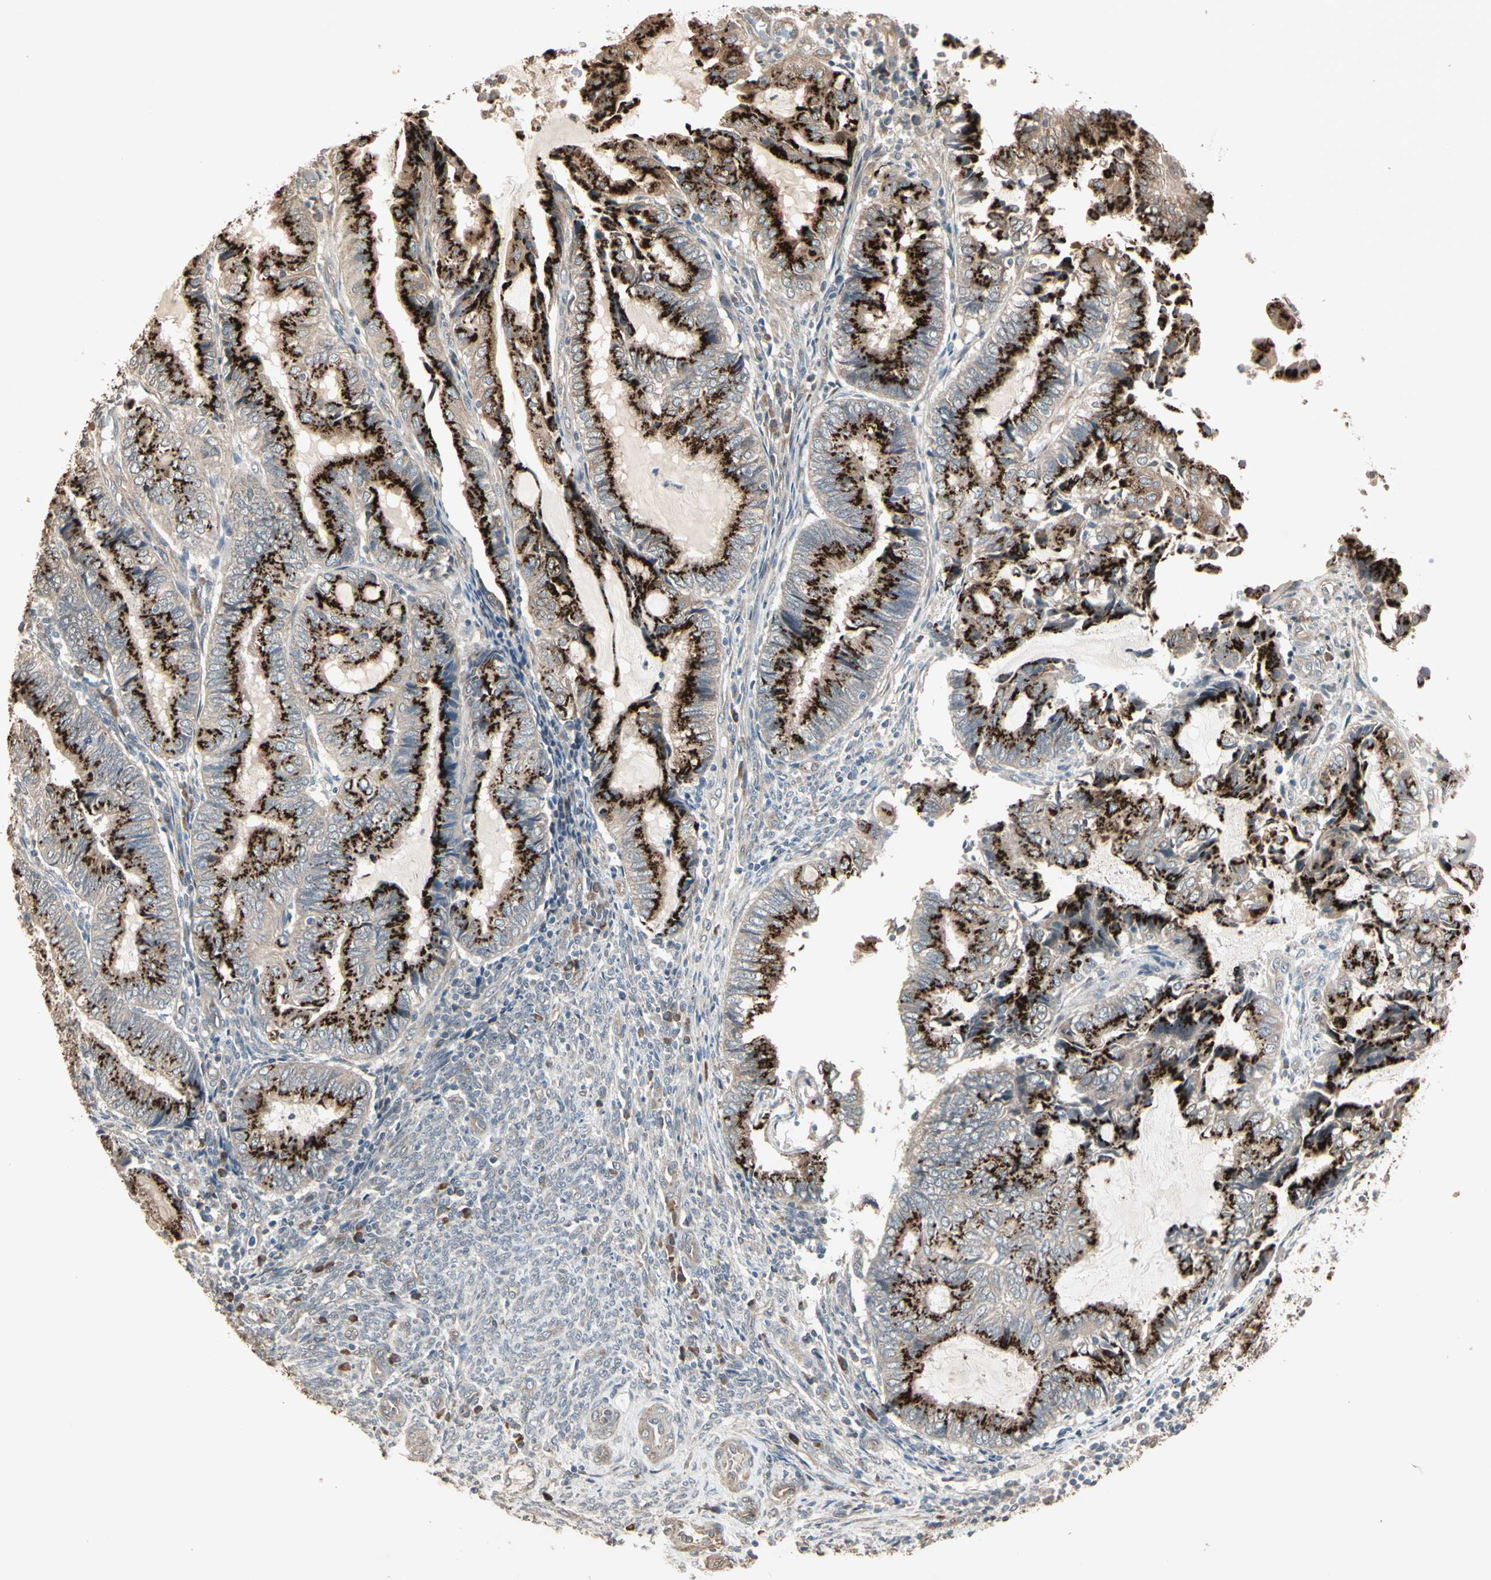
{"staining": {"intensity": "strong", "quantity": ">75%", "location": "cytoplasmic/membranous"}, "tissue": "endometrial cancer", "cell_type": "Tumor cells", "image_type": "cancer", "snomed": [{"axis": "morphology", "description": "Adenocarcinoma, NOS"}, {"axis": "topography", "description": "Uterus"}, {"axis": "topography", "description": "Endometrium"}], "caption": "Protein staining exhibits strong cytoplasmic/membranous staining in about >75% of tumor cells in endometrial cancer (adenocarcinoma).", "gene": "GALNT3", "patient": {"sex": "female", "age": 70}}